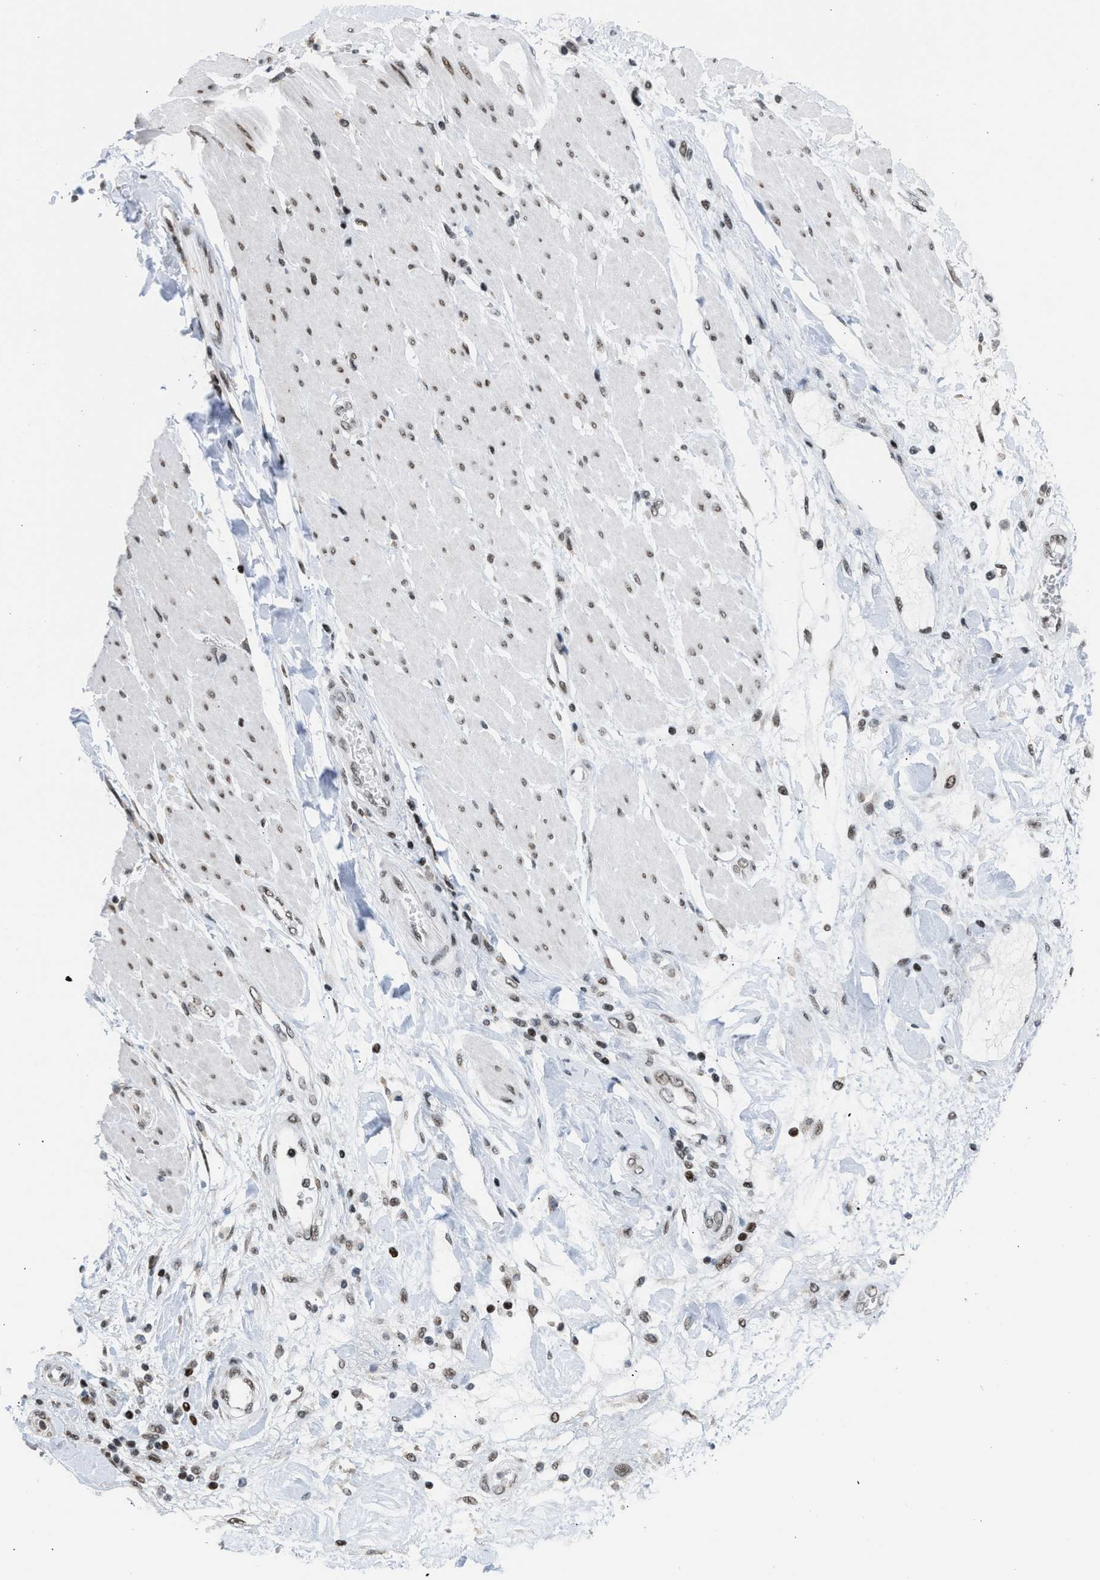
{"staining": {"intensity": "negative", "quantity": "none", "location": "none"}, "tissue": "adipose tissue", "cell_type": "Adipocytes", "image_type": "normal", "snomed": [{"axis": "morphology", "description": "Normal tissue, NOS"}, {"axis": "morphology", "description": "Adenocarcinoma, NOS"}, {"axis": "topography", "description": "Duodenum"}, {"axis": "topography", "description": "Peripheral nerve tissue"}], "caption": "This is an immunohistochemistry photomicrograph of unremarkable adipose tissue. There is no expression in adipocytes.", "gene": "TERF2IP", "patient": {"sex": "female", "age": 60}}